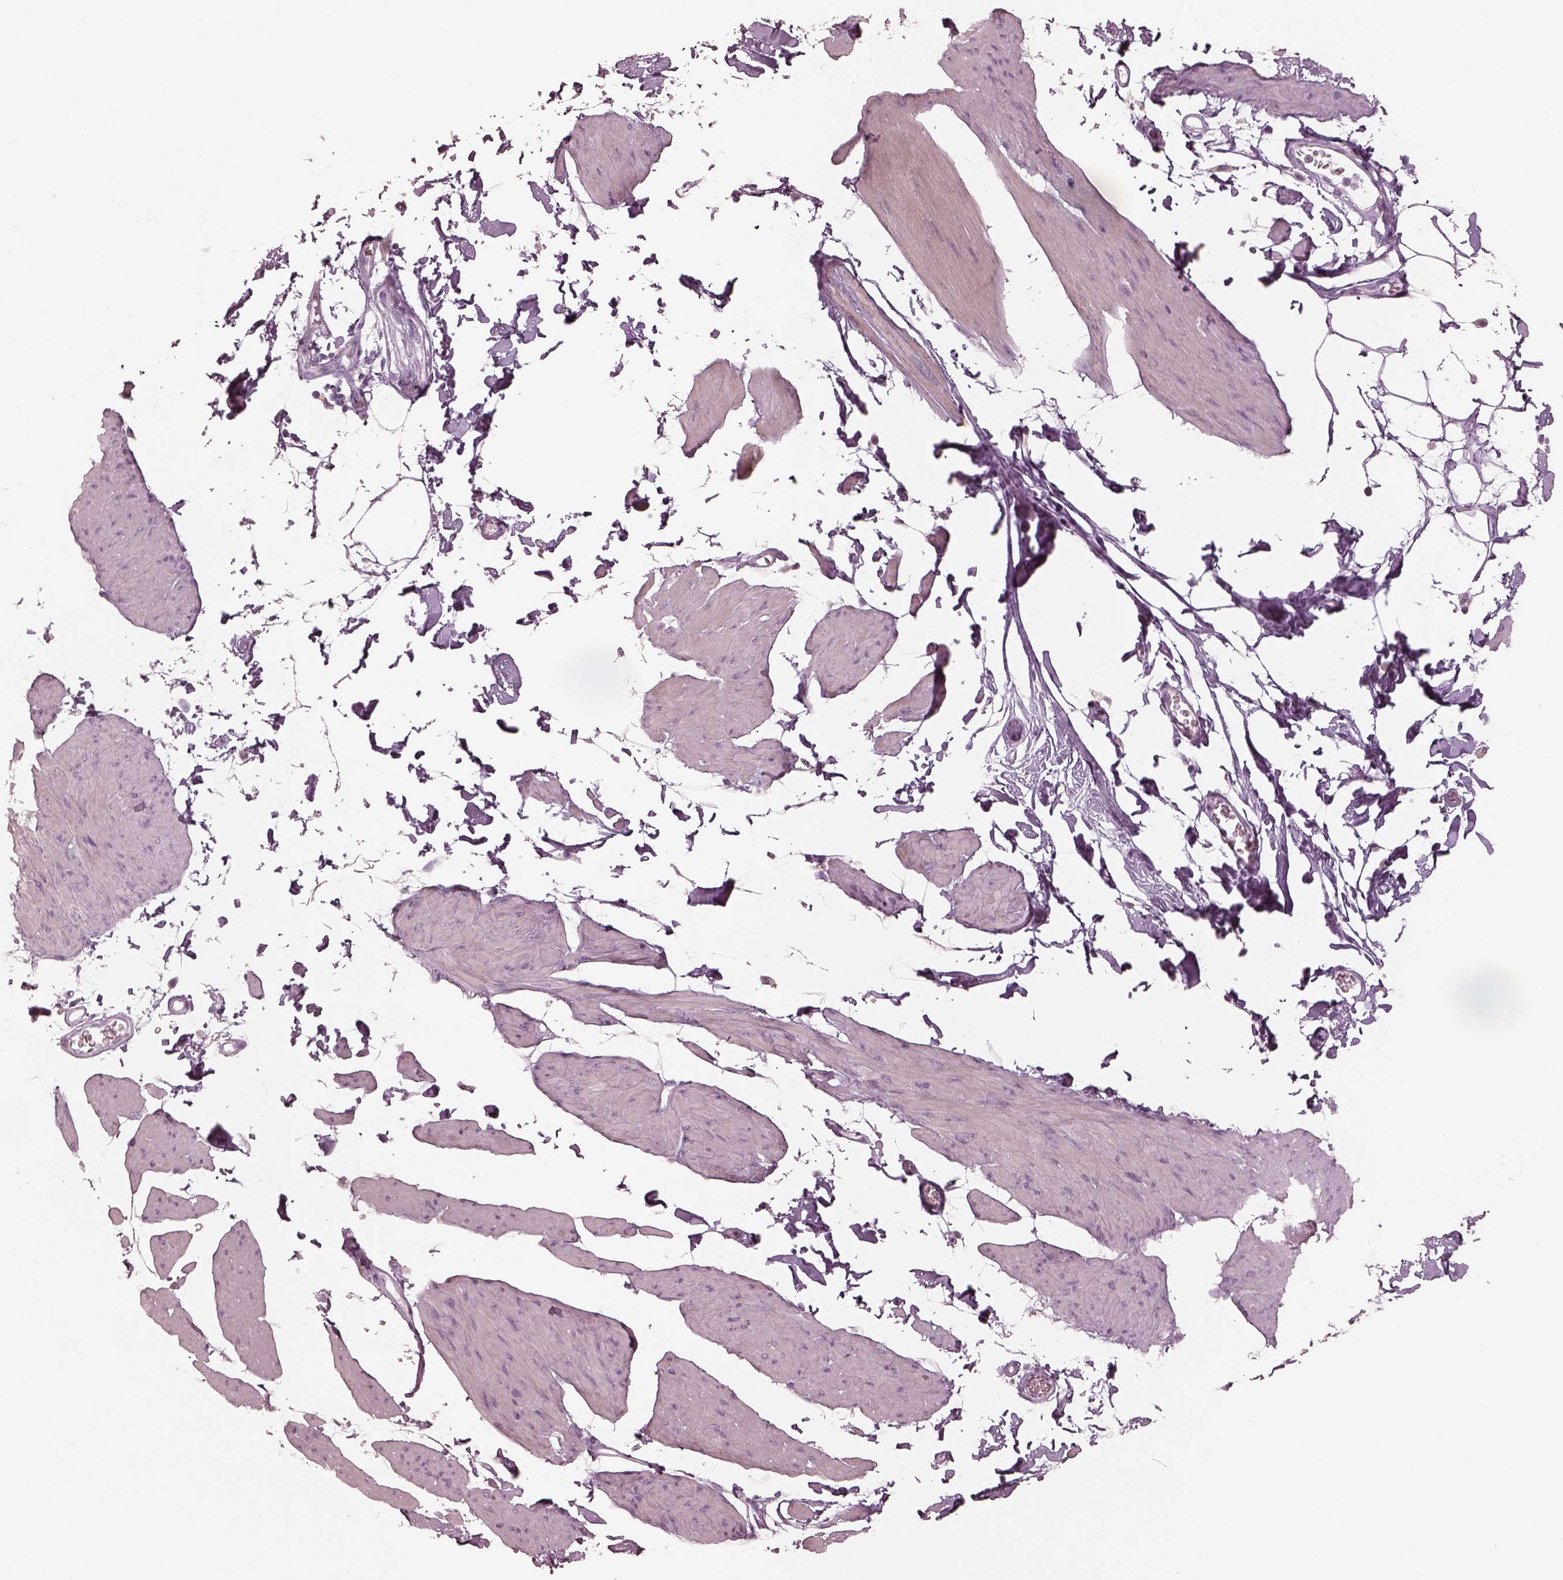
{"staining": {"intensity": "negative", "quantity": "none", "location": "none"}, "tissue": "smooth muscle", "cell_type": "Smooth muscle cells", "image_type": "normal", "snomed": [{"axis": "morphology", "description": "Normal tissue, NOS"}, {"axis": "topography", "description": "Adipose tissue"}, {"axis": "topography", "description": "Smooth muscle"}, {"axis": "topography", "description": "Peripheral nerve tissue"}], "caption": "Smooth muscle cells are negative for brown protein staining in normal smooth muscle. (DAB (3,3'-diaminobenzidine) immunohistochemistry (IHC) visualized using brightfield microscopy, high magnification).", "gene": "SPATA6L", "patient": {"sex": "male", "age": 83}}